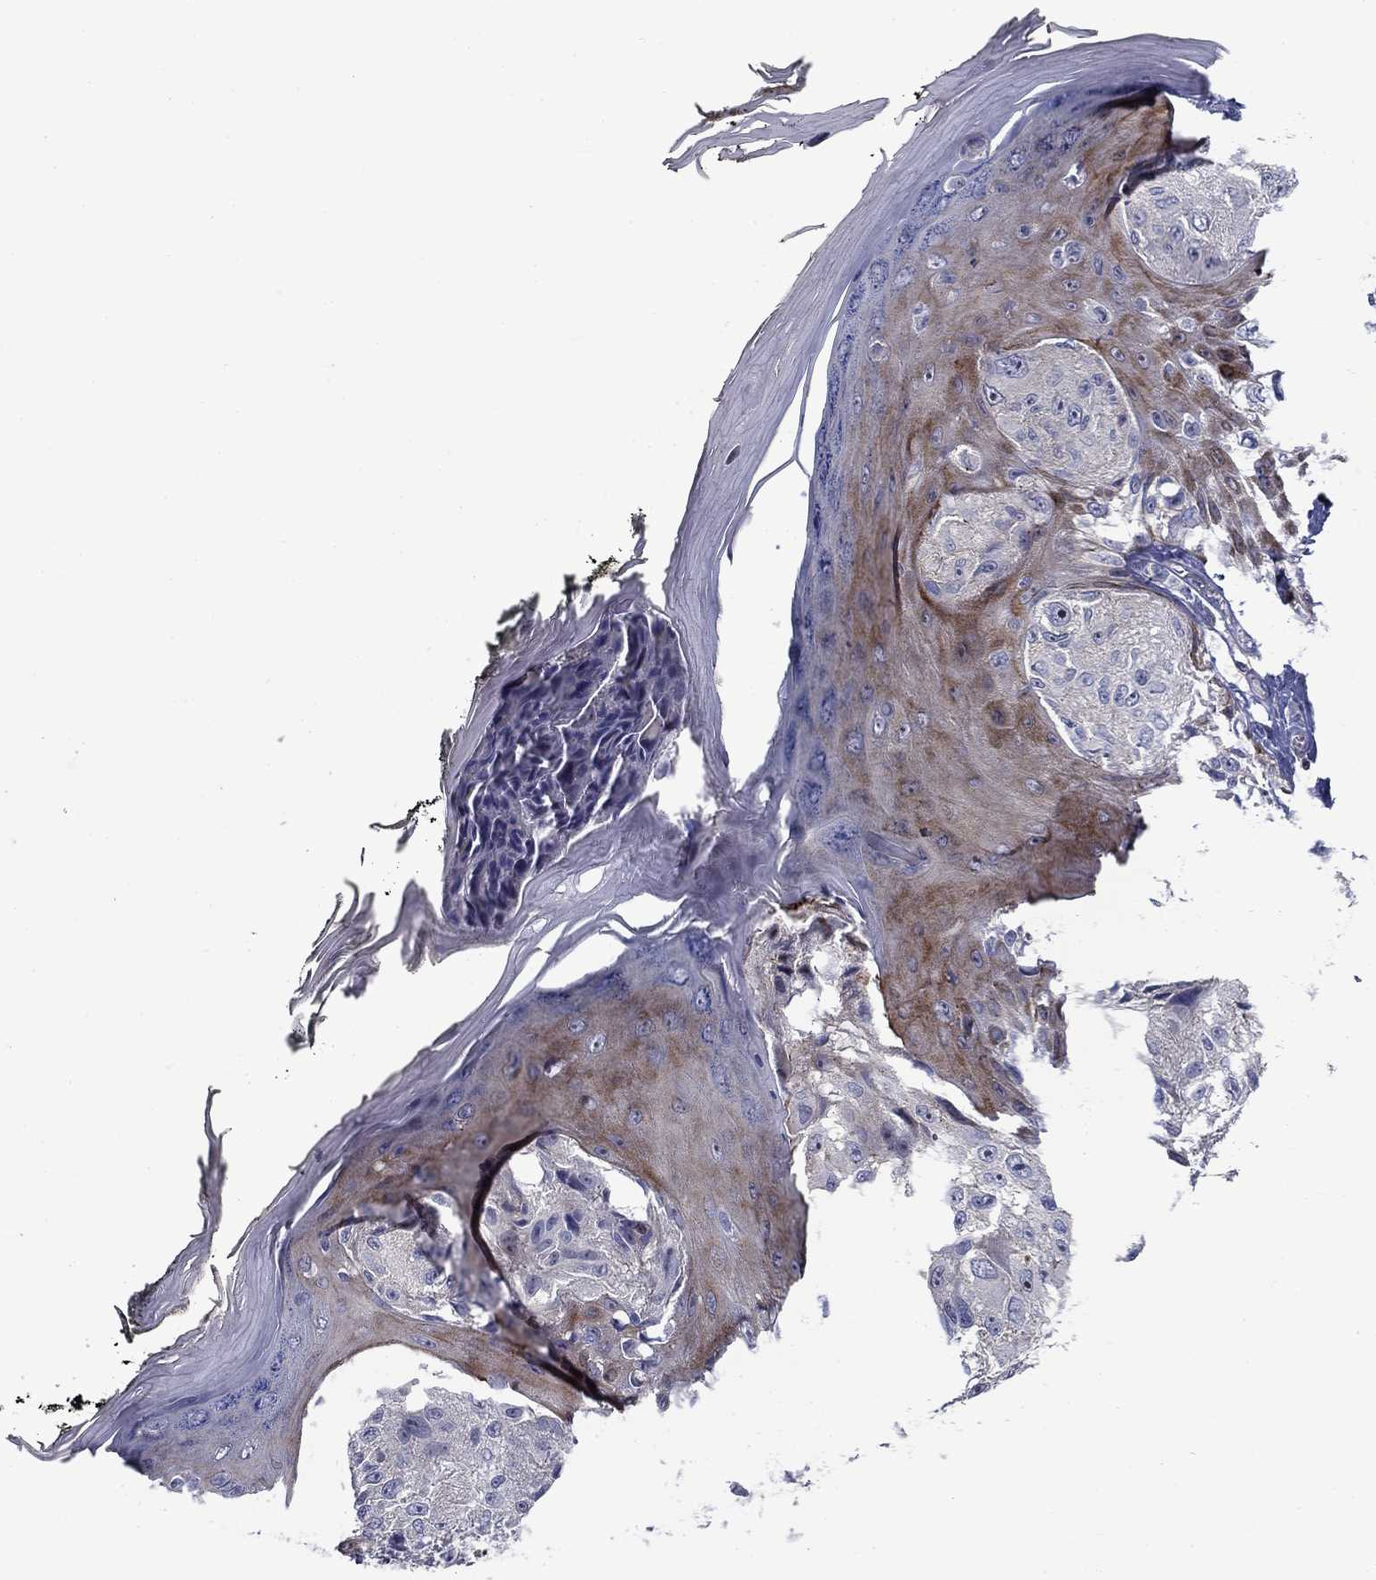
{"staining": {"intensity": "negative", "quantity": "none", "location": "none"}, "tissue": "melanoma", "cell_type": "Tumor cells", "image_type": "cancer", "snomed": [{"axis": "morphology", "description": "Malignant melanoma, NOS"}, {"axis": "topography", "description": "Skin"}], "caption": "Tumor cells show no significant protein staining in malignant melanoma.", "gene": "SIT1", "patient": {"sex": "male", "age": 61}}